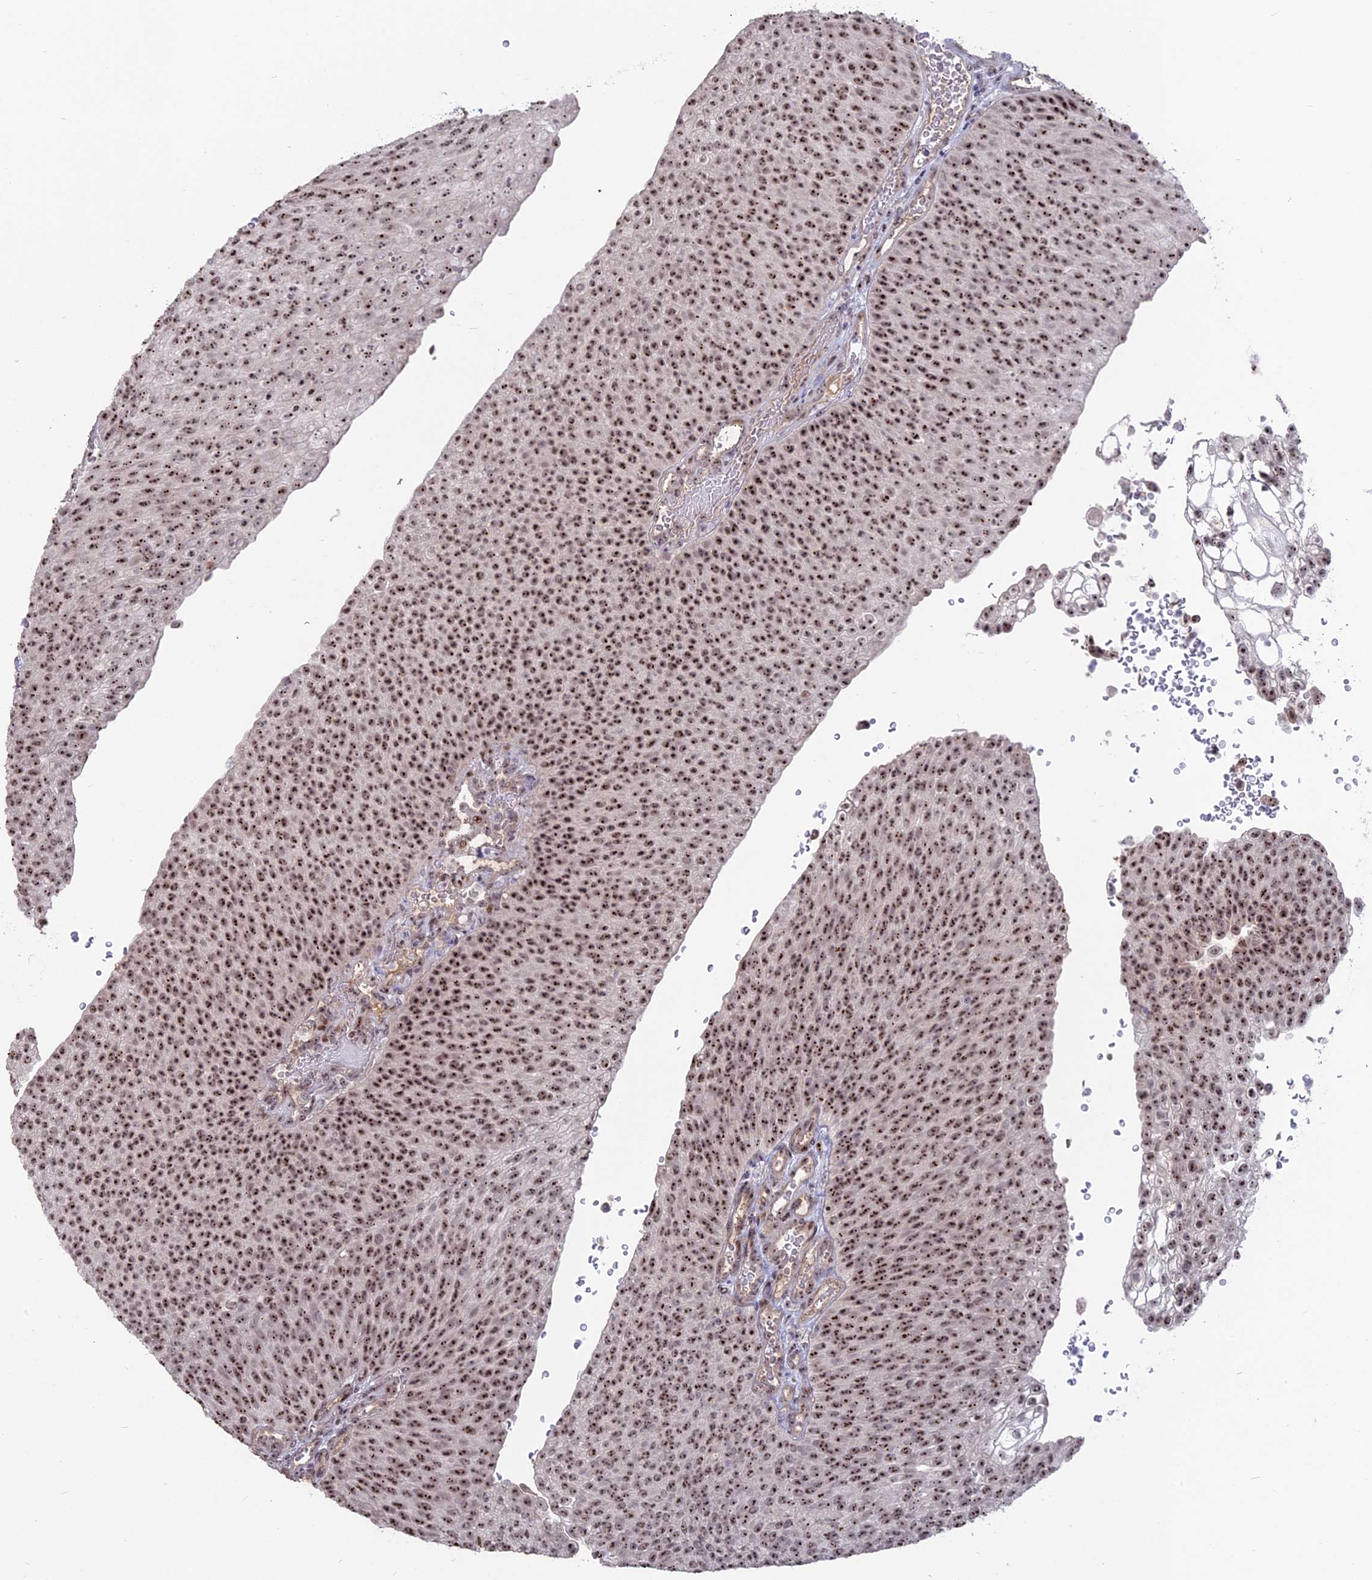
{"staining": {"intensity": "strong", "quantity": ">75%", "location": "nuclear"}, "tissue": "urothelial cancer", "cell_type": "Tumor cells", "image_type": "cancer", "snomed": [{"axis": "morphology", "description": "Urothelial carcinoma, High grade"}, {"axis": "topography", "description": "Urinary bladder"}], "caption": "Urothelial cancer stained for a protein (brown) demonstrates strong nuclear positive positivity in approximately >75% of tumor cells.", "gene": "FAM131A", "patient": {"sex": "female", "age": 79}}